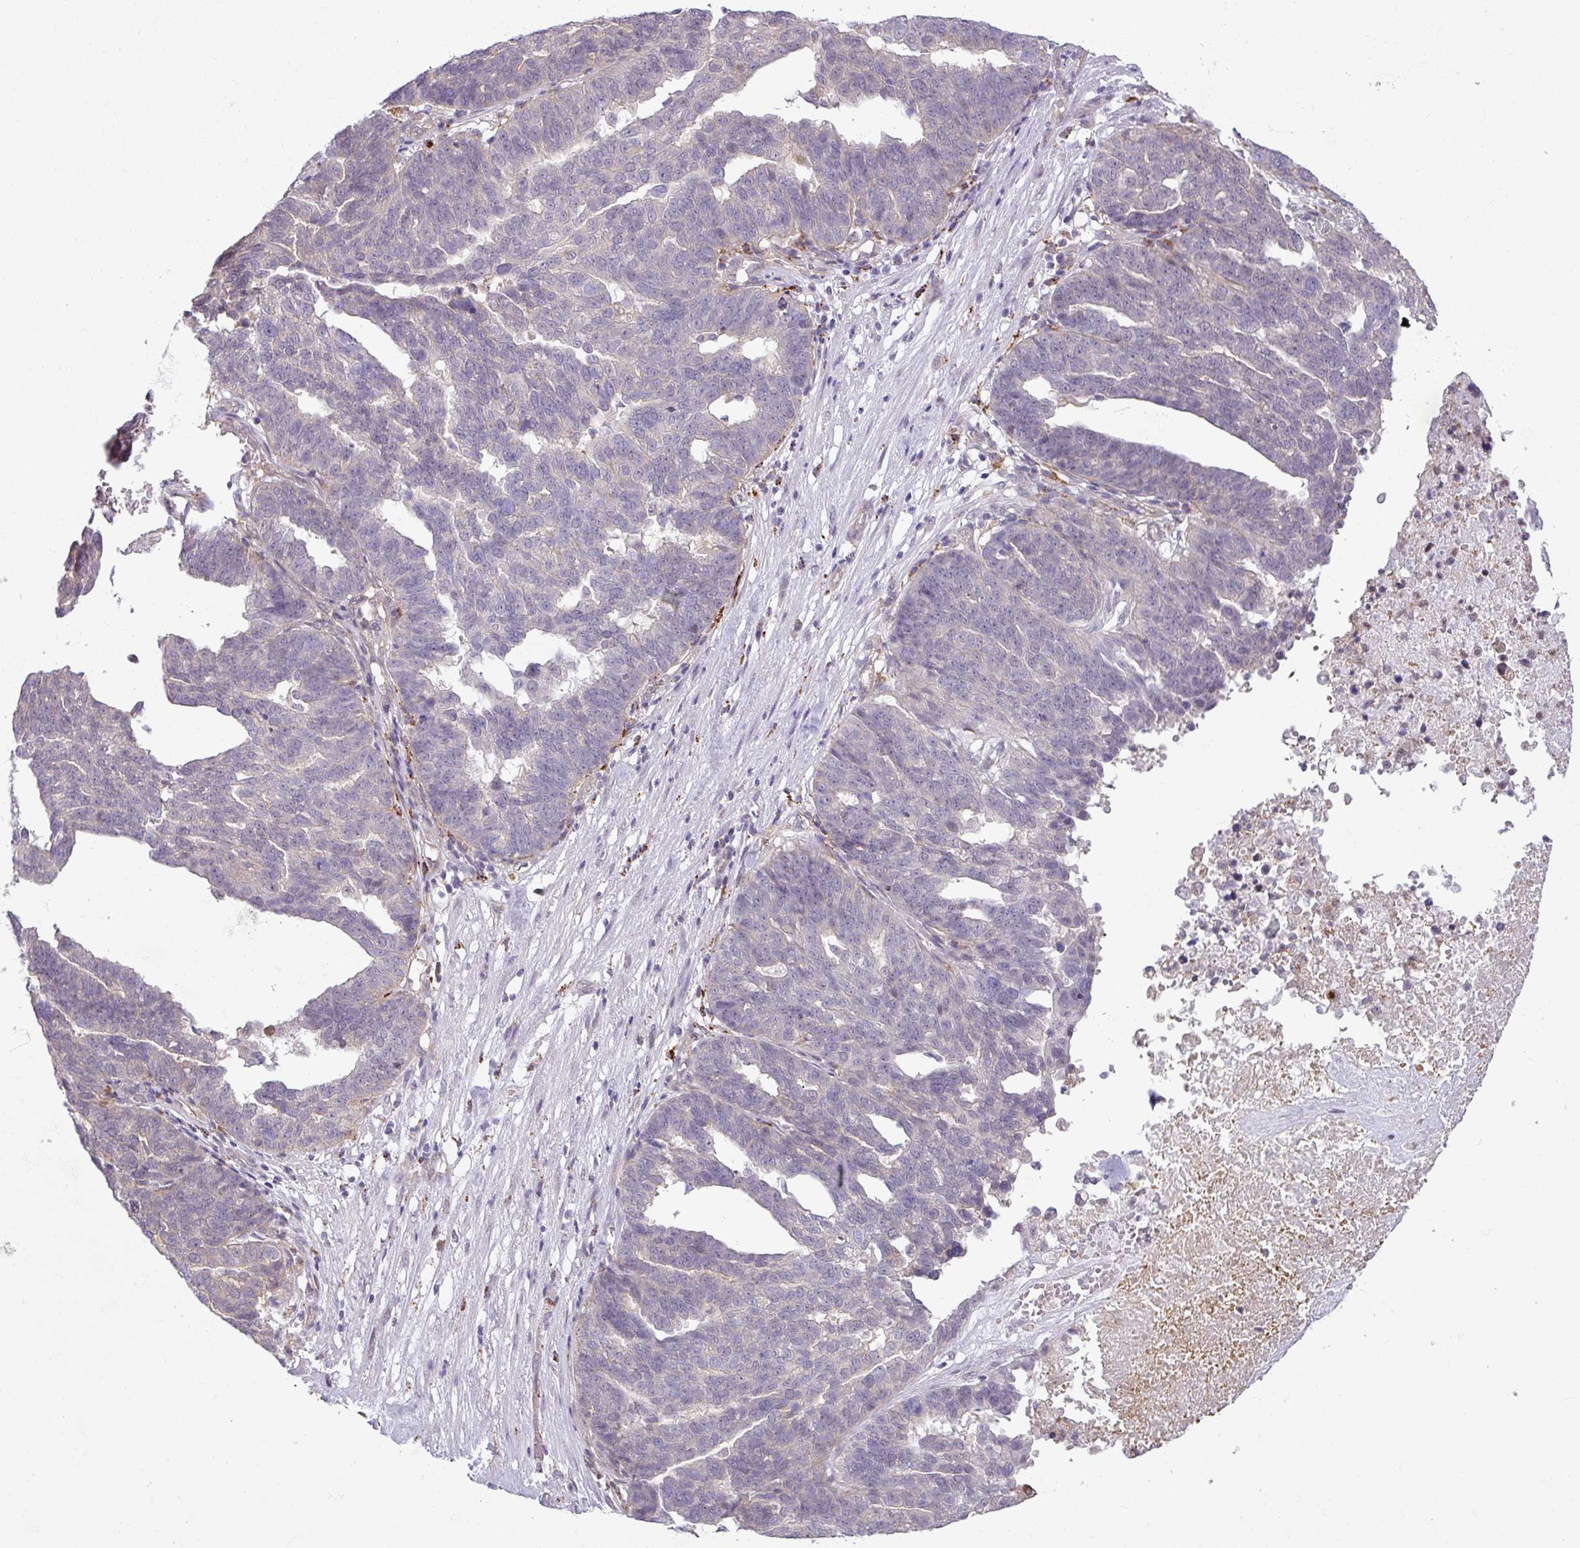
{"staining": {"intensity": "negative", "quantity": "none", "location": "none"}, "tissue": "ovarian cancer", "cell_type": "Tumor cells", "image_type": "cancer", "snomed": [{"axis": "morphology", "description": "Cystadenocarcinoma, serous, NOS"}, {"axis": "topography", "description": "Ovary"}], "caption": "Immunohistochemical staining of human ovarian cancer displays no significant staining in tumor cells.", "gene": "CCDC144A", "patient": {"sex": "female", "age": 59}}